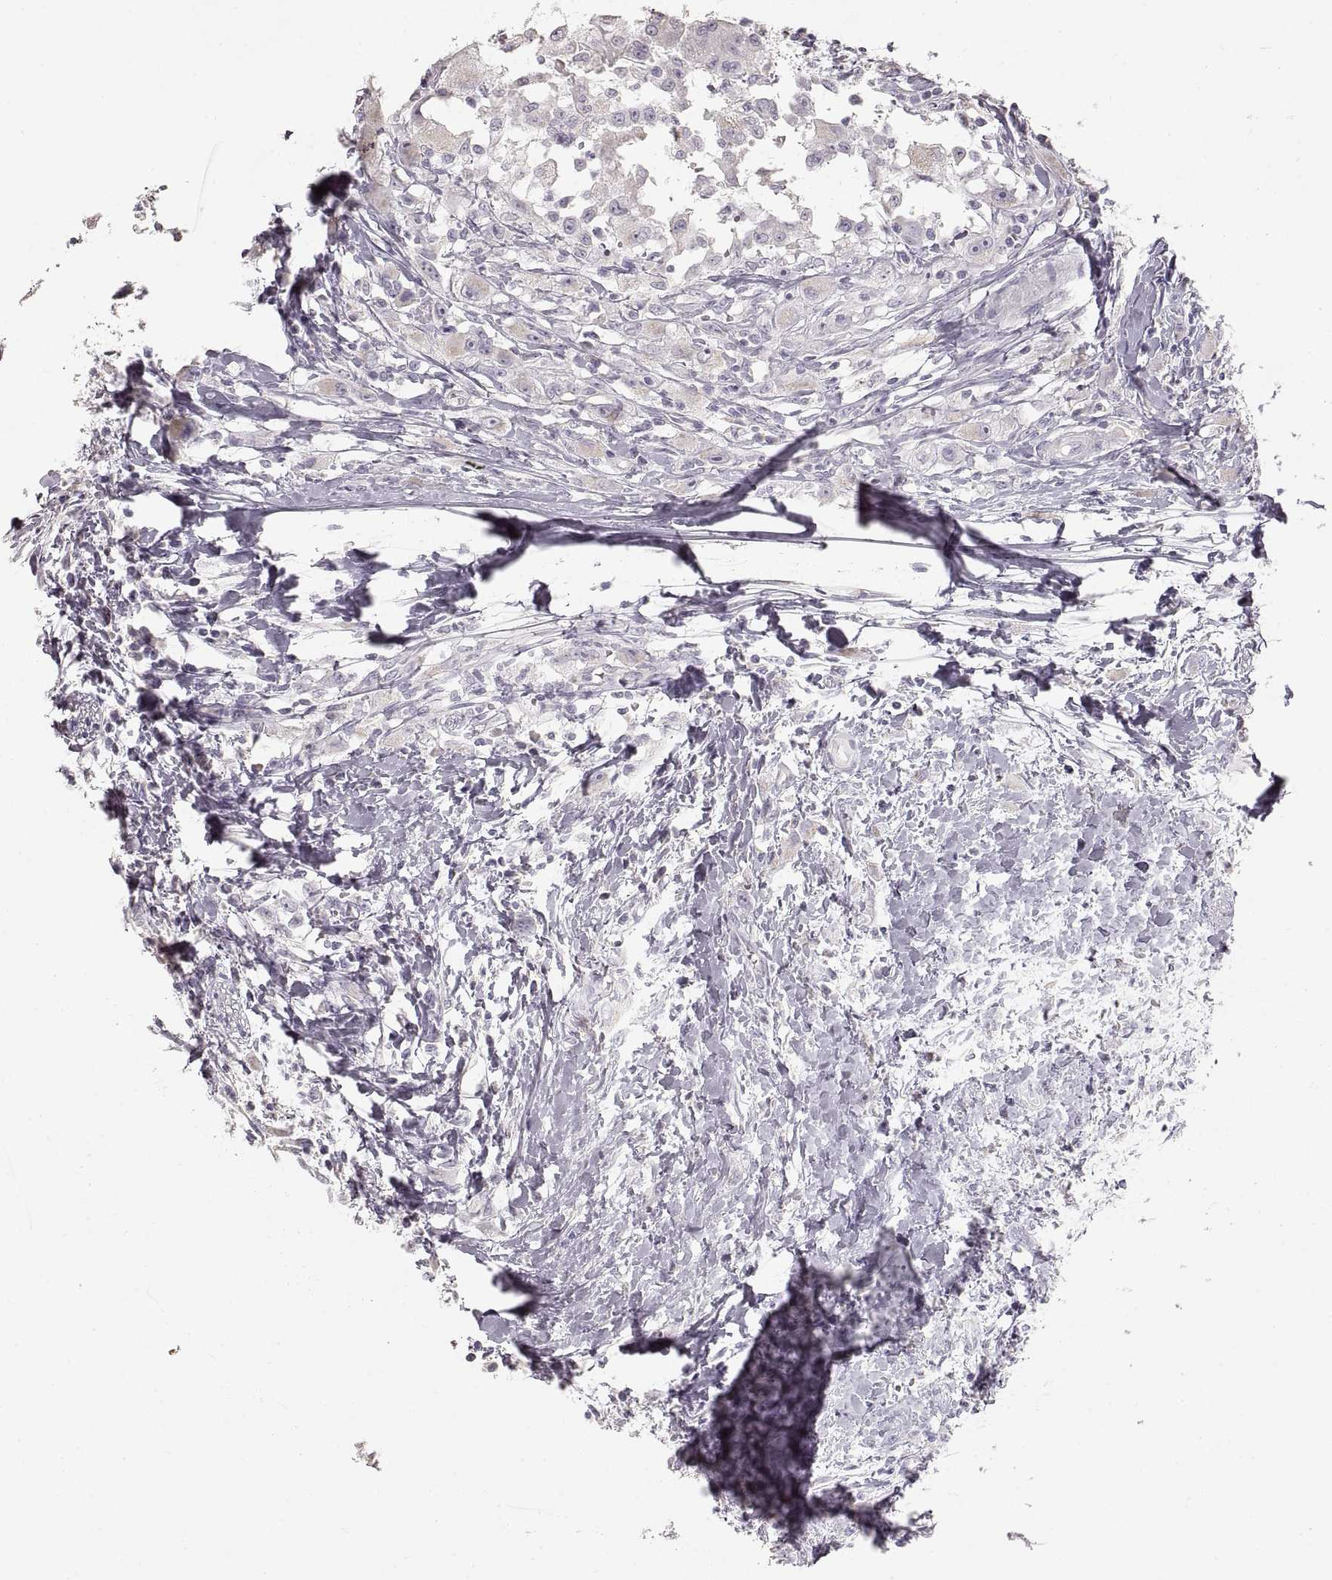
{"staining": {"intensity": "negative", "quantity": "none", "location": "none"}, "tissue": "head and neck cancer", "cell_type": "Tumor cells", "image_type": "cancer", "snomed": [{"axis": "morphology", "description": "Squamous cell carcinoma, NOS"}, {"axis": "morphology", "description": "Squamous cell carcinoma, metastatic, NOS"}, {"axis": "topography", "description": "Oral tissue"}, {"axis": "topography", "description": "Head-Neck"}], "caption": "A histopathology image of head and neck cancer stained for a protein exhibits no brown staining in tumor cells.", "gene": "ZP3", "patient": {"sex": "female", "age": 85}}